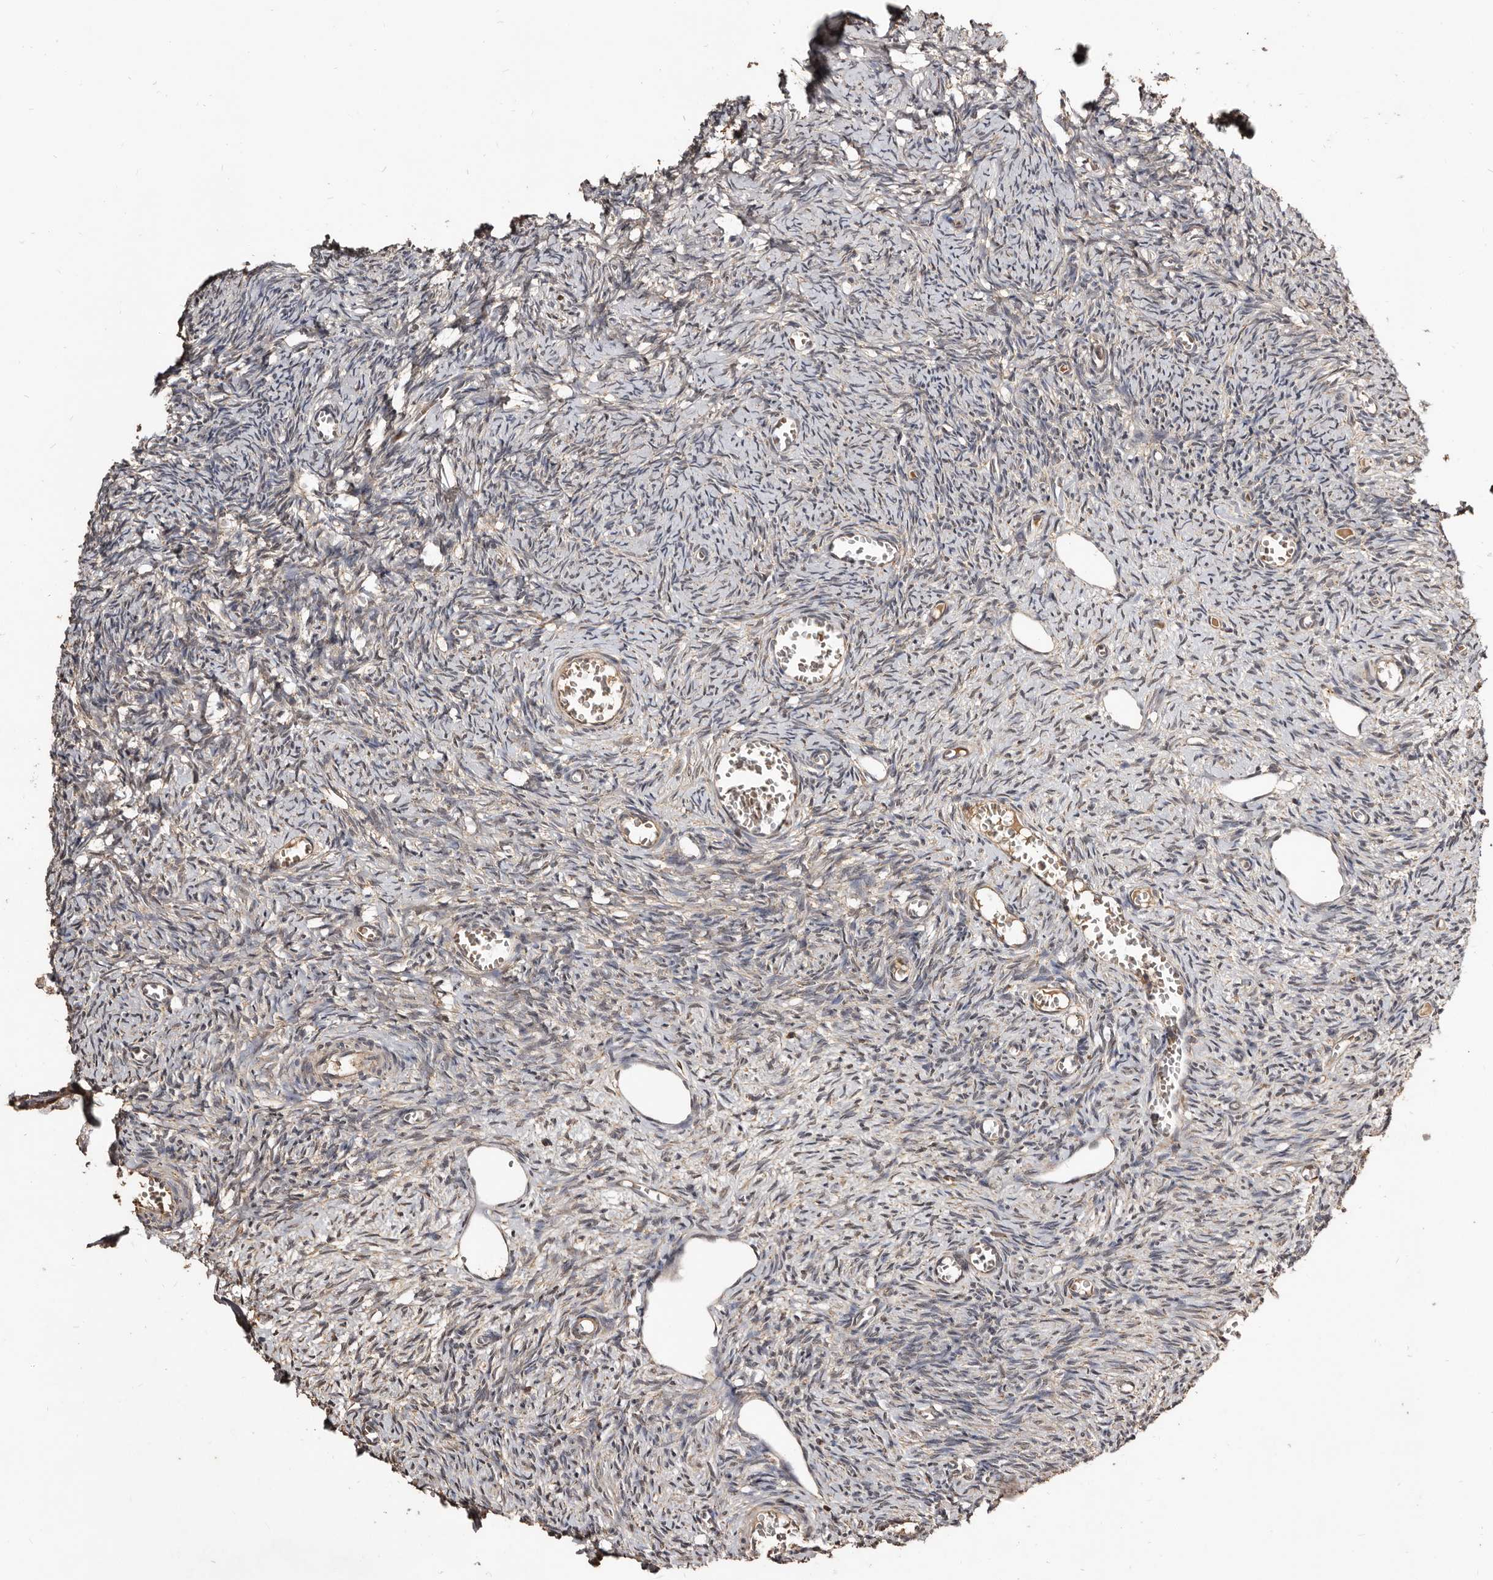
{"staining": {"intensity": "moderate", "quantity": ">75%", "location": "cytoplasmic/membranous,nuclear"}, "tissue": "ovary", "cell_type": "Follicle cells", "image_type": "normal", "snomed": [{"axis": "morphology", "description": "Normal tissue, NOS"}, {"axis": "topography", "description": "Ovary"}], "caption": "Moderate cytoplasmic/membranous,nuclear protein positivity is seen in approximately >75% of follicle cells in ovary.", "gene": "AKAP7", "patient": {"sex": "female", "age": 27}}